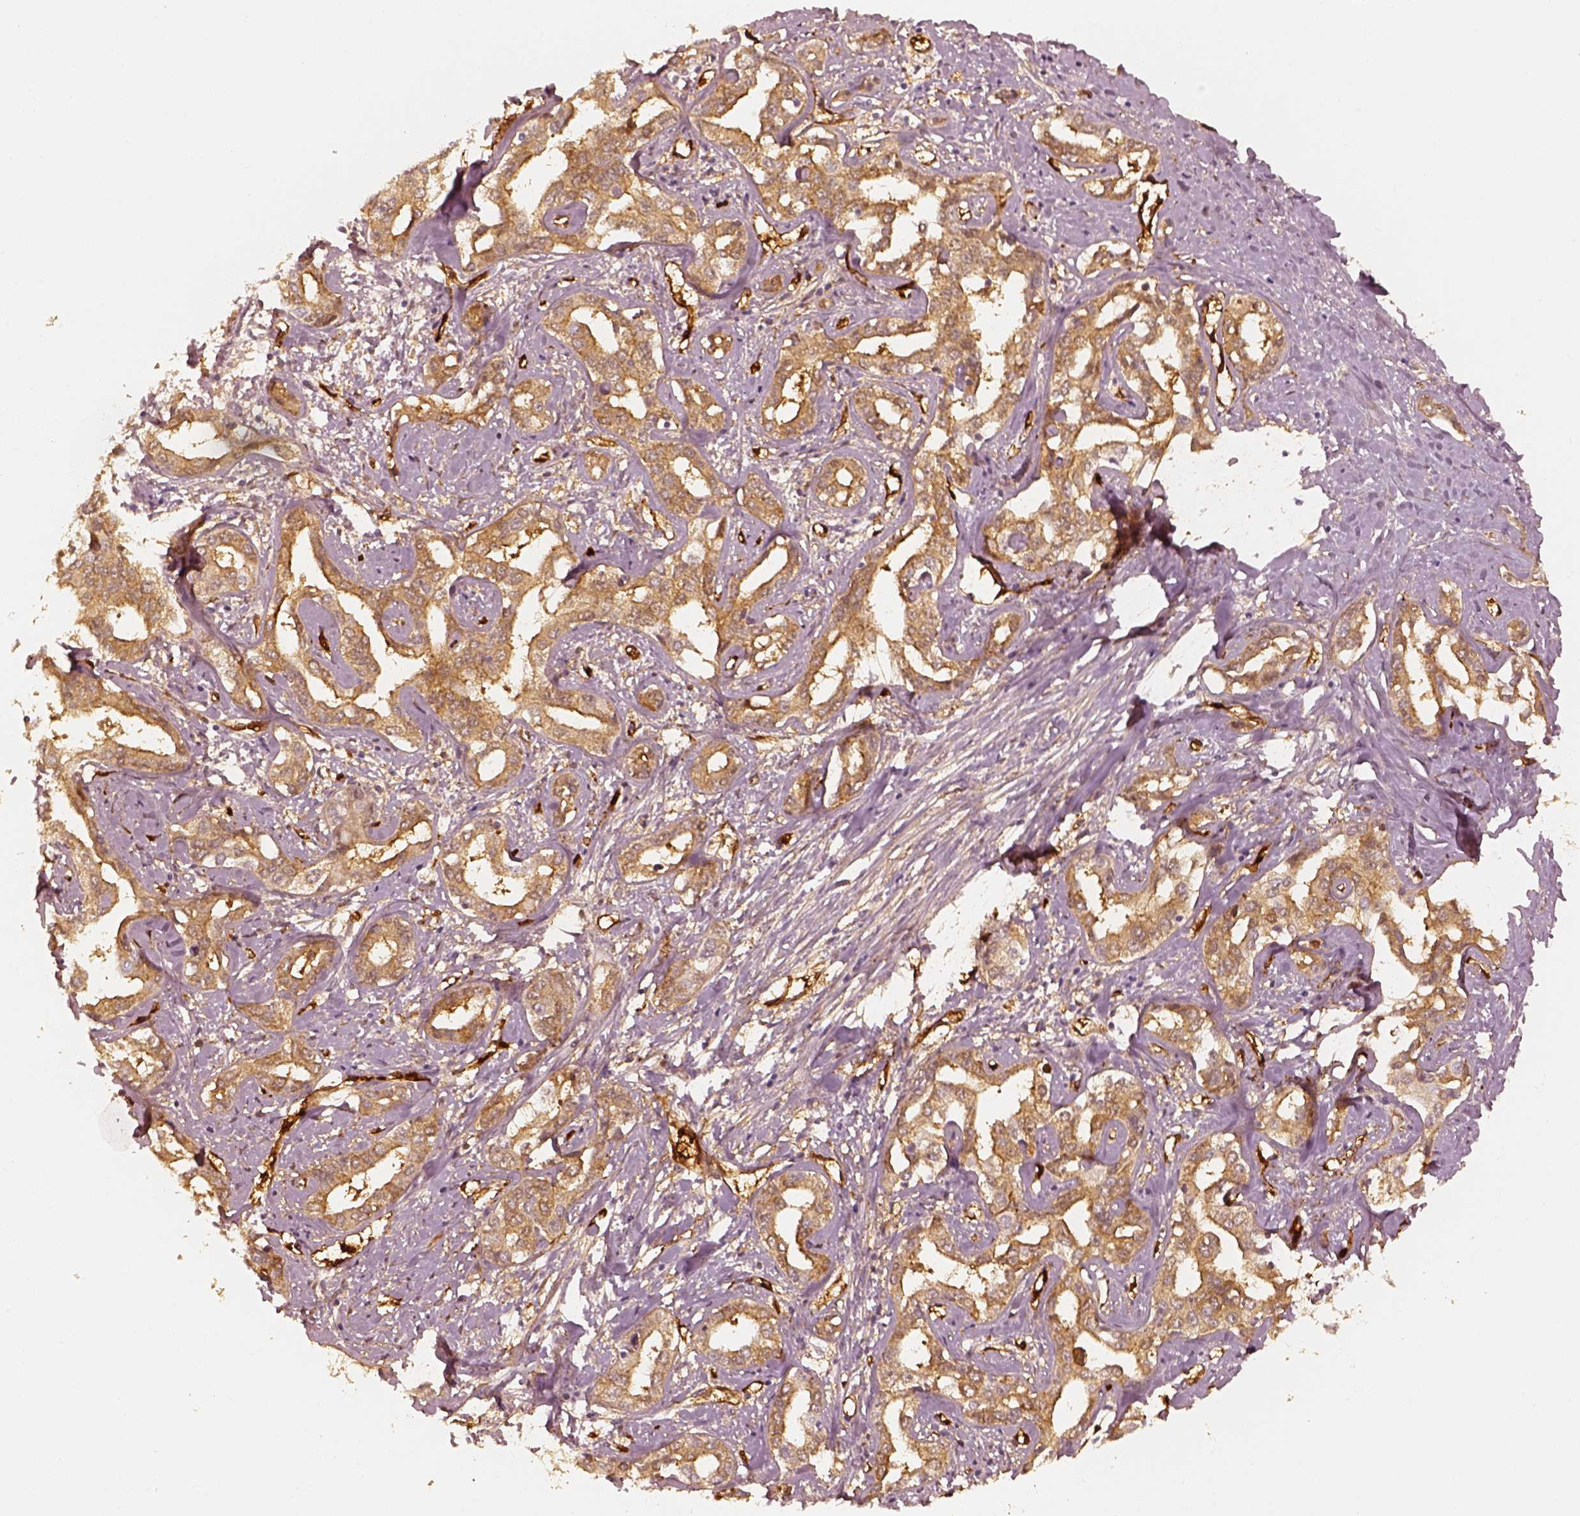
{"staining": {"intensity": "moderate", "quantity": ">75%", "location": "cytoplasmic/membranous"}, "tissue": "liver cancer", "cell_type": "Tumor cells", "image_type": "cancer", "snomed": [{"axis": "morphology", "description": "Cholangiocarcinoma"}, {"axis": "topography", "description": "Liver"}], "caption": "Immunohistochemistry (IHC) image of human liver cholangiocarcinoma stained for a protein (brown), which shows medium levels of moderate cytoplasmic/membranous expression in about >75% of tumor cells.", "gene": "FSCN1", "patient": {"sex": "male", "age": 59}}